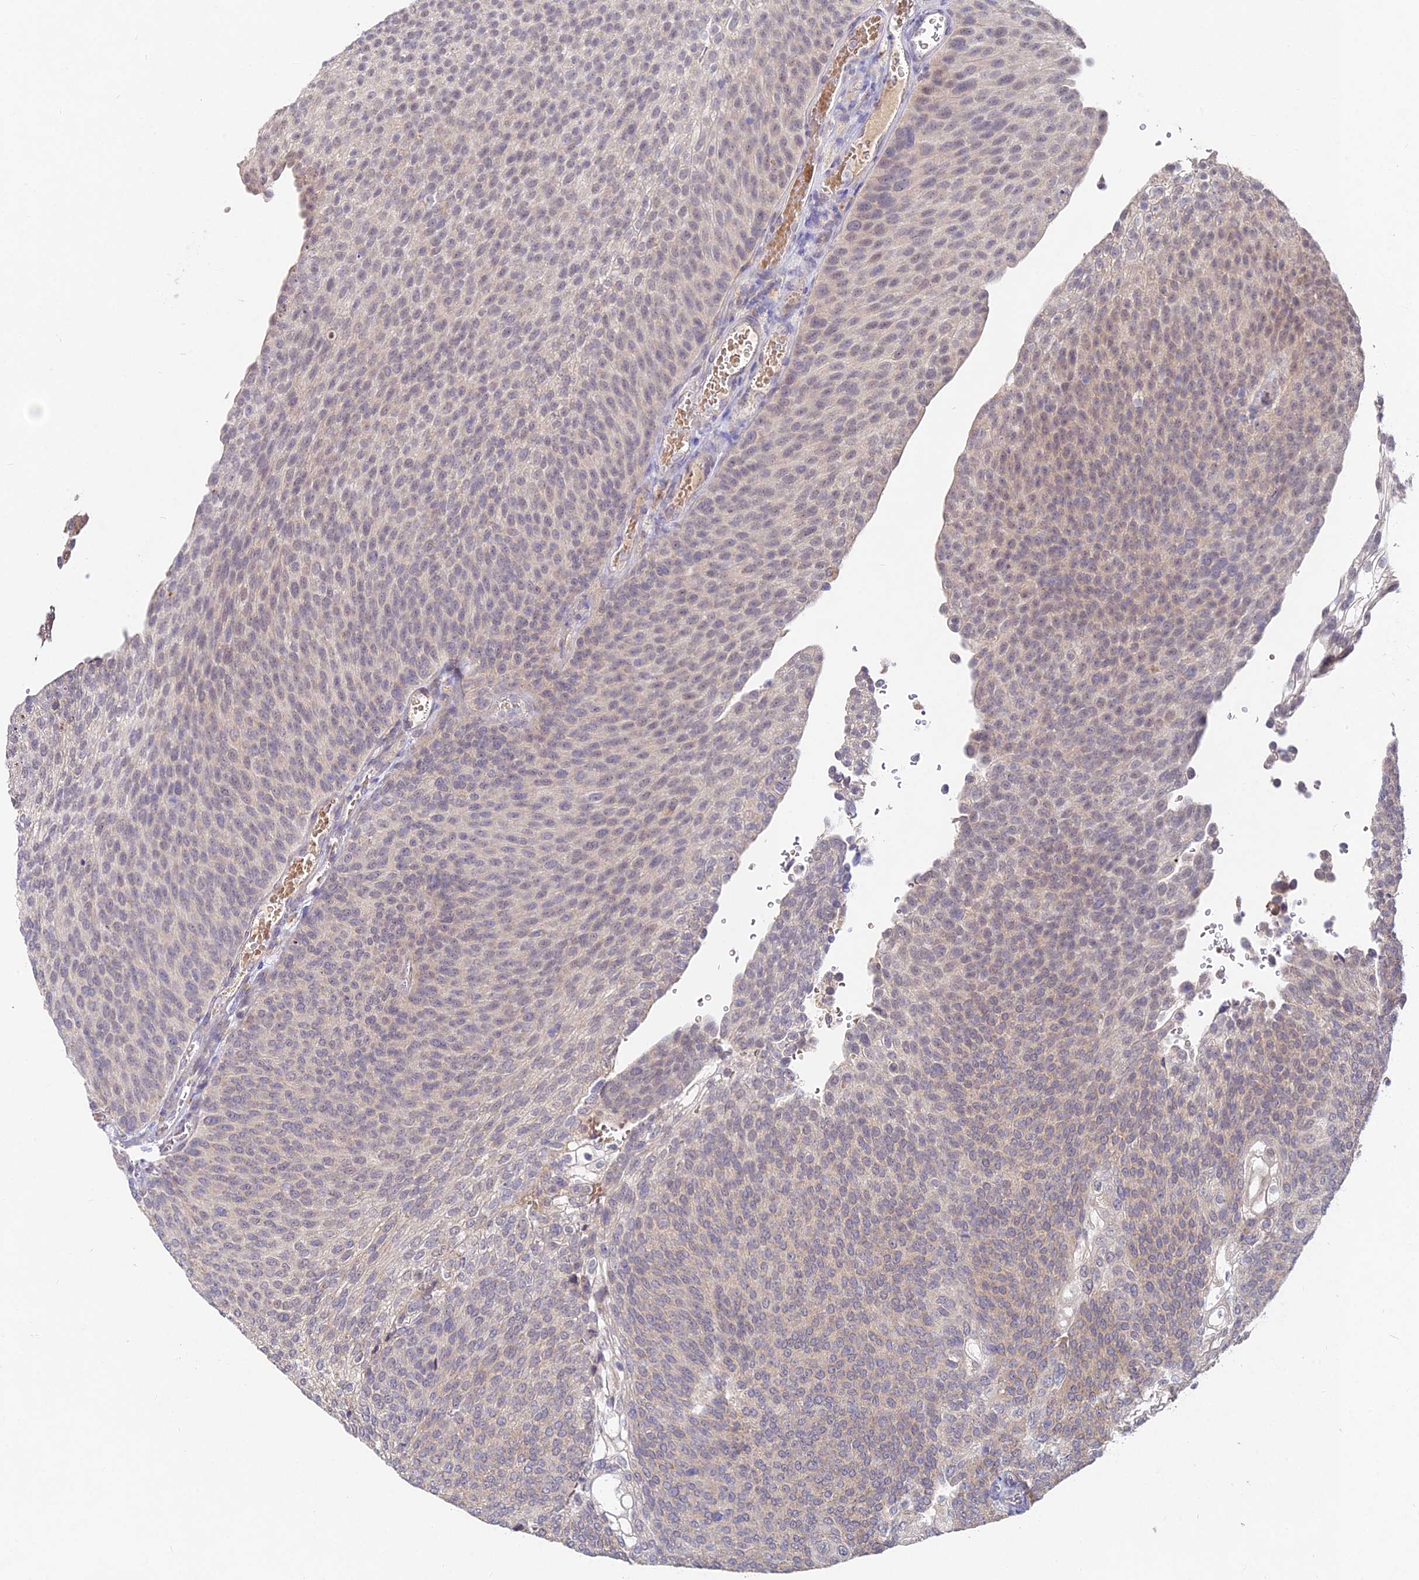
{"staining": {"intensity": "weak", "quantity": "<25%", "location": "cytoplasmic/membranous"}, "tissue": "urothelial cancer", "cell_type": "Tumor cells", "image_type": "cancer", "snomed": [{"axis": "morphology", "description": "Urothelial carcinoma, High grade"}, {"axis": "topography", "description": "Urinary bladder"}], "caption": "High power microscopy photomicrograph of an immunohistochemistry micrograph of high-grade urothelial carcinoma, revealing no significant staining in tumor cells.", "gene": "WDR43", "patient": {"sex": "female", "age": 79}}